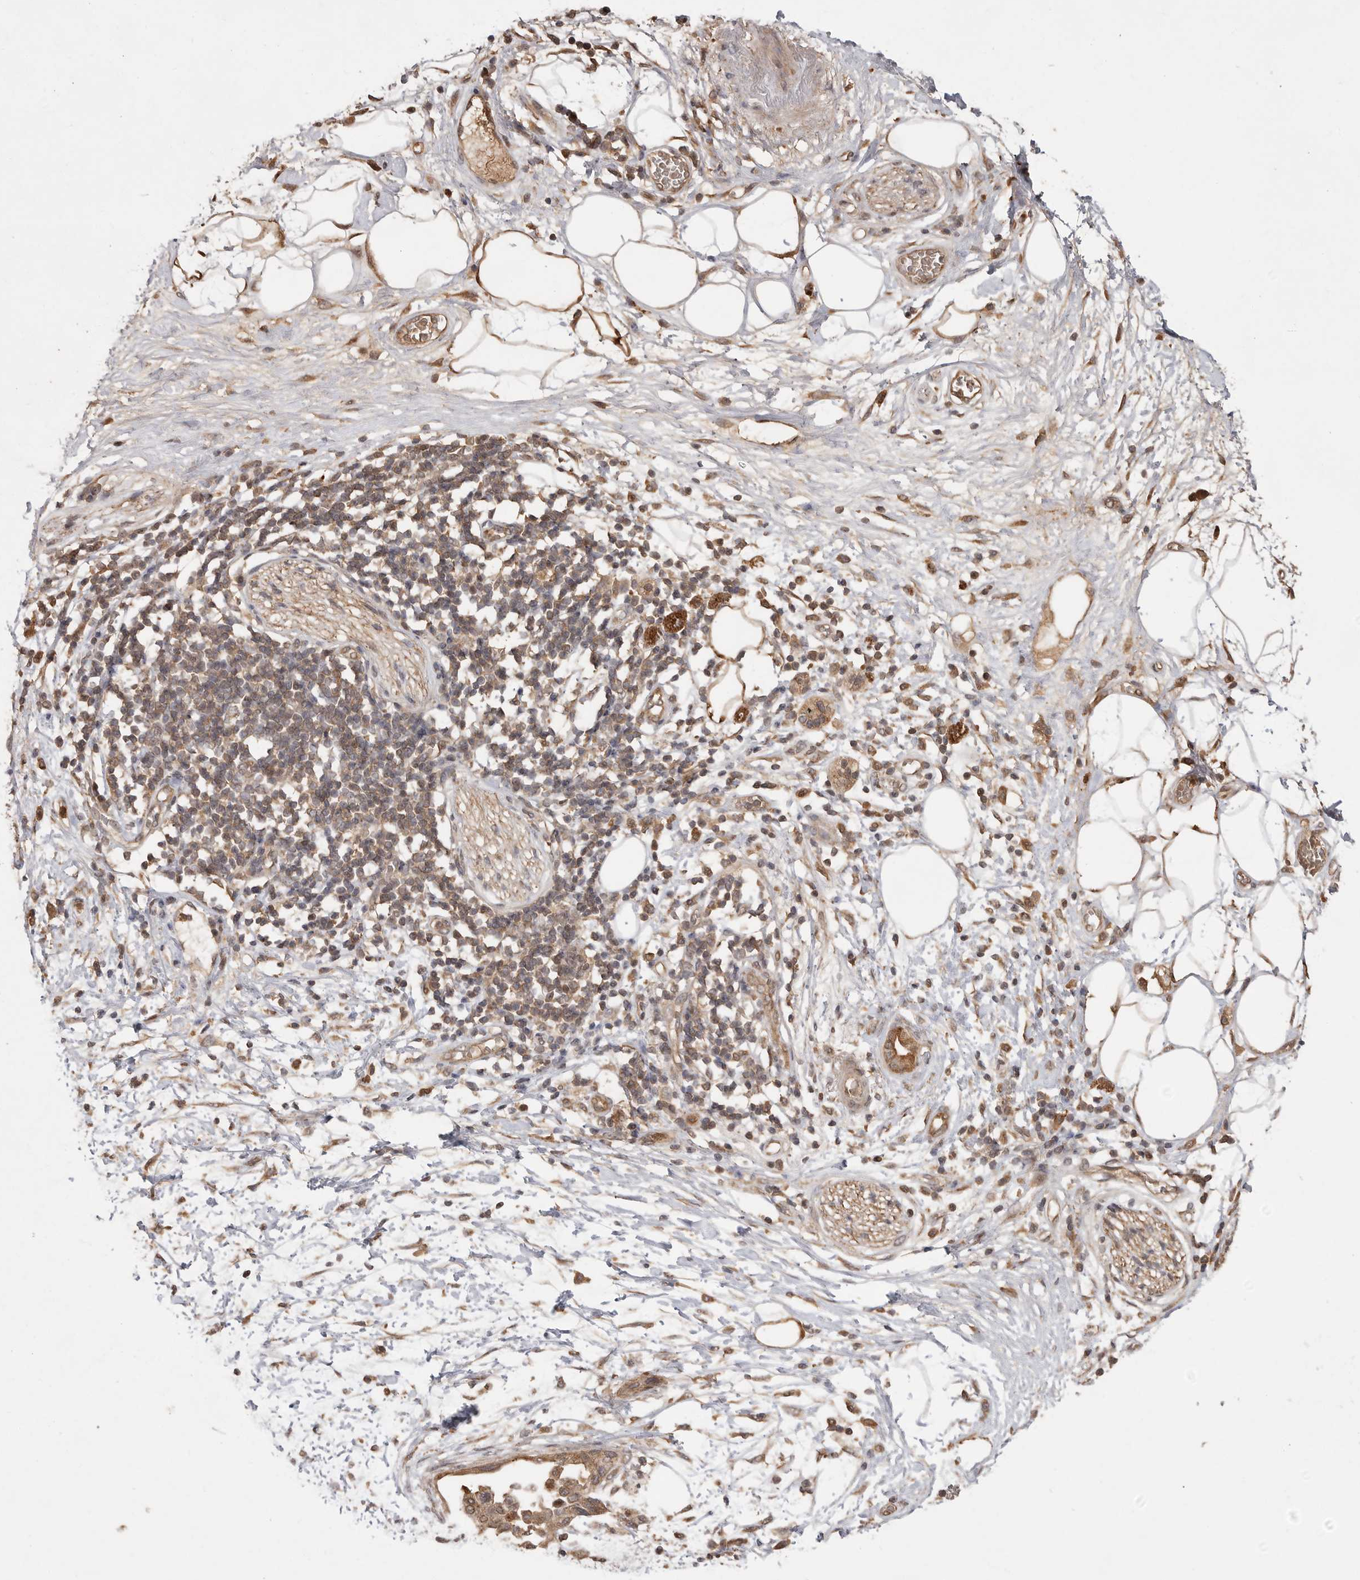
{"staining": {"intensity": "moderate", "quantity": ">75%", "location": "cytoplasmic/membranous,nuclear"}, "tissue": "adipose tissue", "cell_type": "Adipocytes", "image_type": "normal", "snomed": [{"axis": "morphology", "description": "Normal tissue, NOS"}, {"axis": "morphology", "description": "Adenocarcinoma, NOS"}, {"axis": "topography", "description": "Duodenum"}, {"axis": "topography", "description": "Peripheral nerve tissue"}], "caption": "High-magnification brightfield microscopy of normal adipose tissue stained with DAB (brown) and counterstained with hematoxylin (blue). adipocytes exhibit moderate cytoplasmic/membranous,nuclear positivity is seen in approximately>75% of cells.", "gene": "VN1R4", "patient": {"sex": "female", "age": 60}}